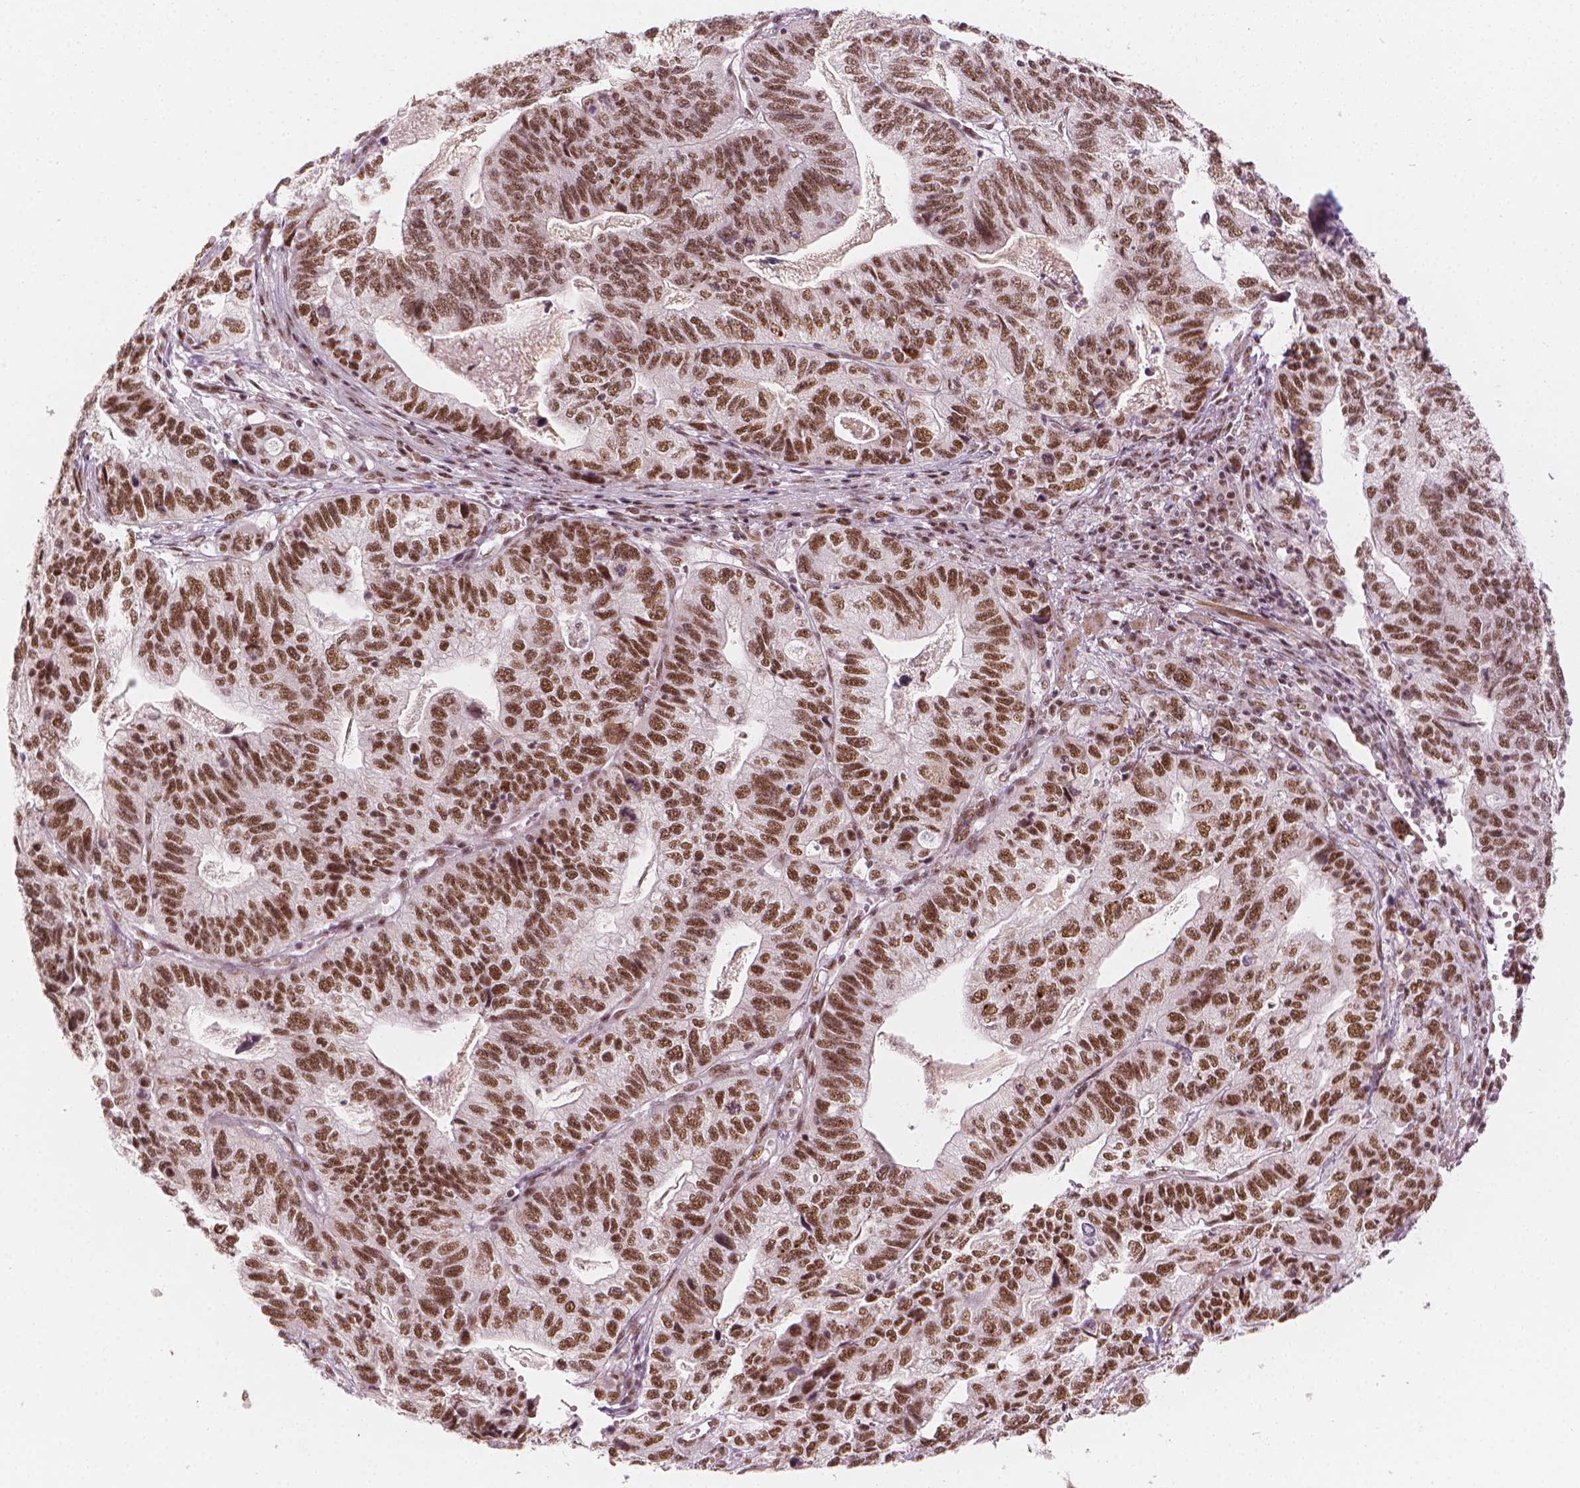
{"staining": {"intensity": "moderate", "quantity": ">75%", "location": "nuclear"}, "tissue": "stomach cancer", "cell_type": "Tumor cells", "image_type": "cancer", "snomed": [{"axis": "morphology", "description": "Adenocarcinoma, NOS"}, {"axis": "topography", "description": "Stomach, upper"}], "caption": "Immunohistochemistry staining of stomach adenocarcinoma, which shows medium levels of moderate nuclear staining in approximately >75% of tumor cells indicating moderate nuclear protein expression. The staining was performed using DAB (brown) for protein detection and nuclei were counterstained in hematoxylin (blue).", "gene": "ELF2", "patient": {"sex": "female", "age": 67}}